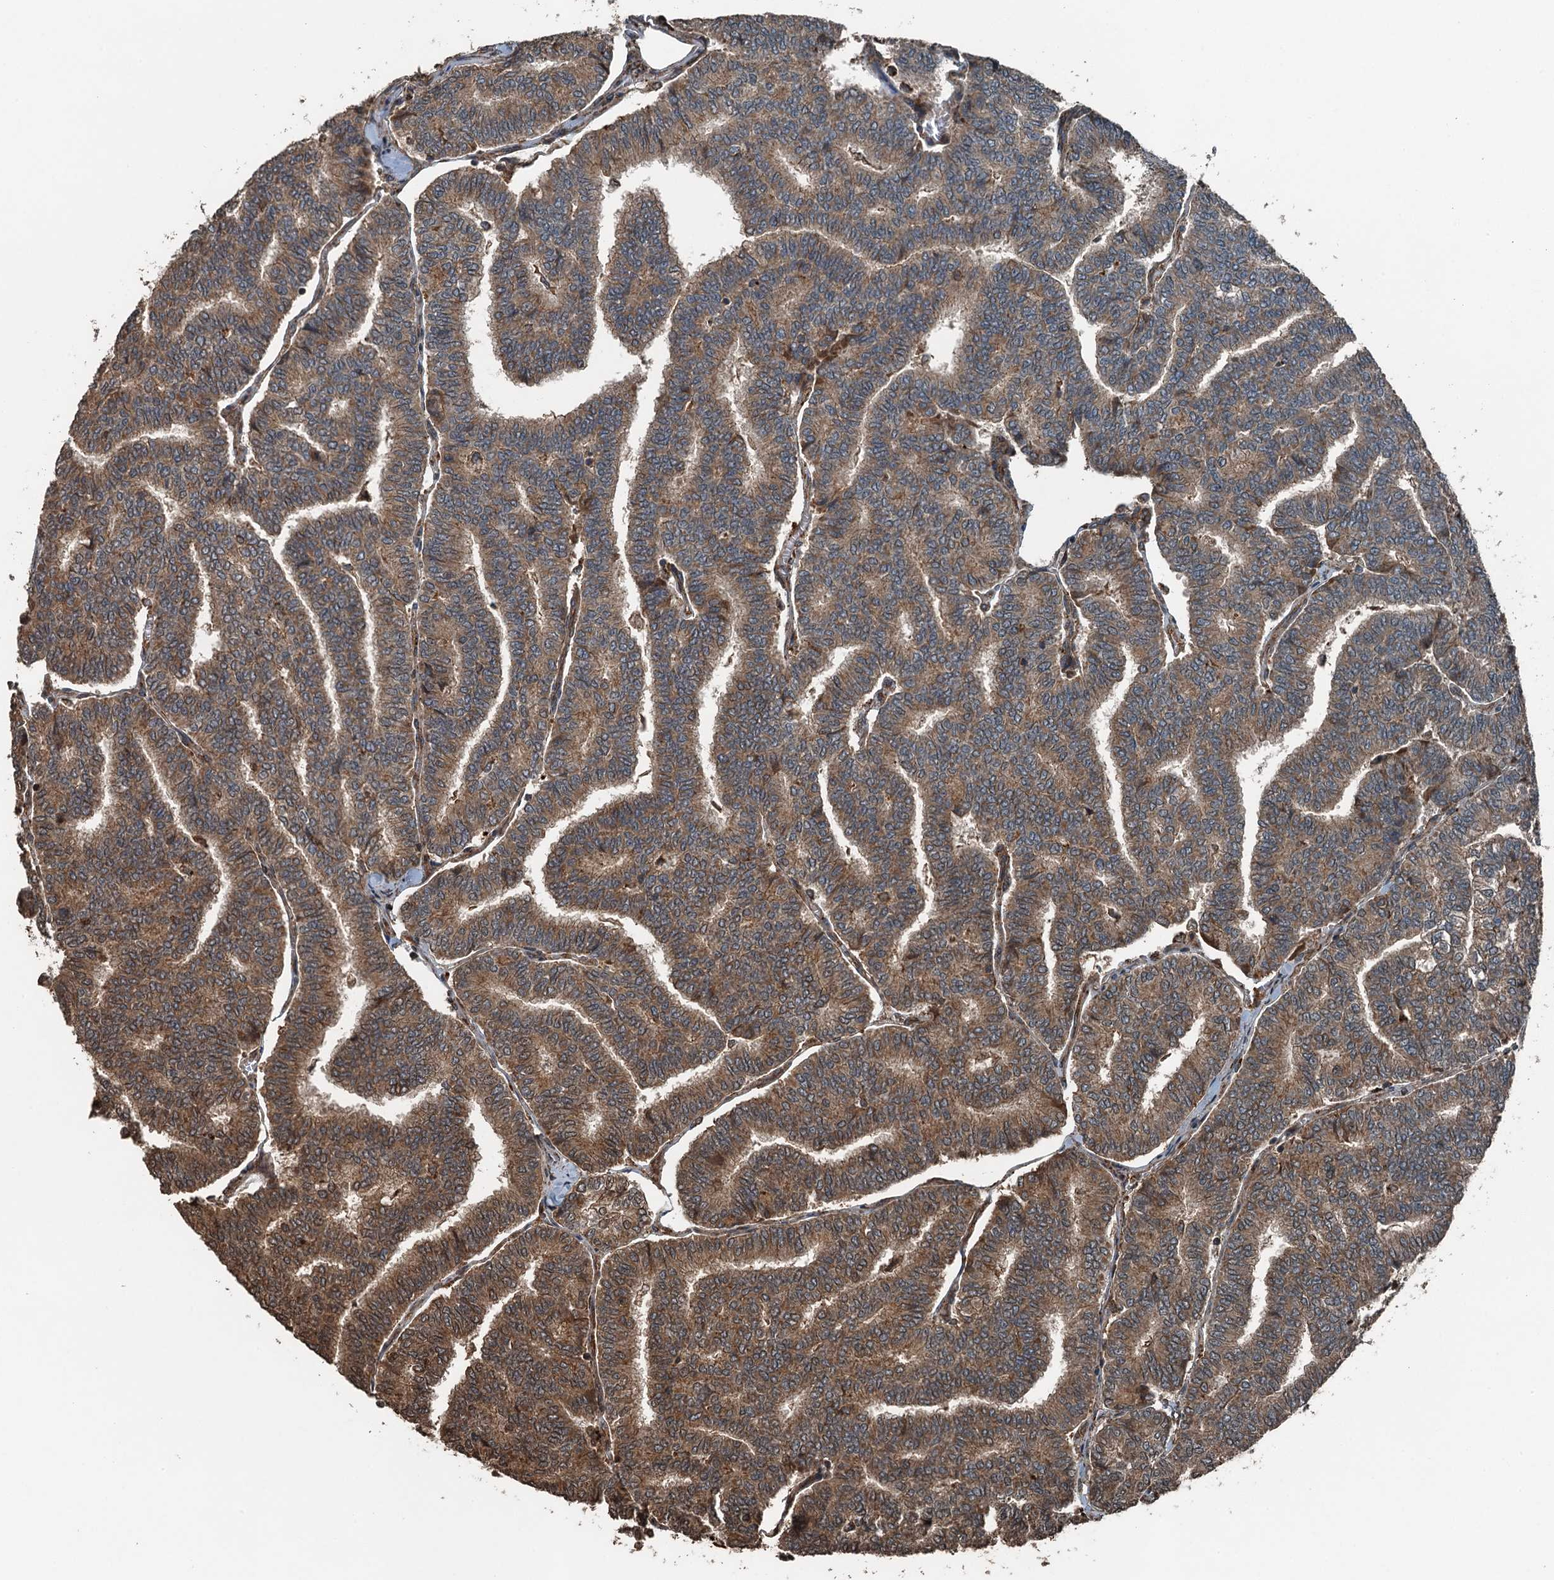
{"staining": {"intensity": "moderate", "quantity": ">75%", "location": "cytoplasmic/membranous"}, "tissue": "thyroid cancer", "cell_type": "Tumor cells", "image_type": "cancer", "snomed": [{"axis": "morphology", "description": "Papillary adenocarcinoma, NOS"}, {"axis": "topography", "description": "Thyroid gland"}], "caption": "Moderate cytoplasmic/membranous positivity for a protein is appreciated in about >75% of tumor cells of thyroid papillary adenocarcinoma using immunohistochemistry (IHC).", "gene": "TCTN1", "patient": {"sex": "female", "age": 35}}